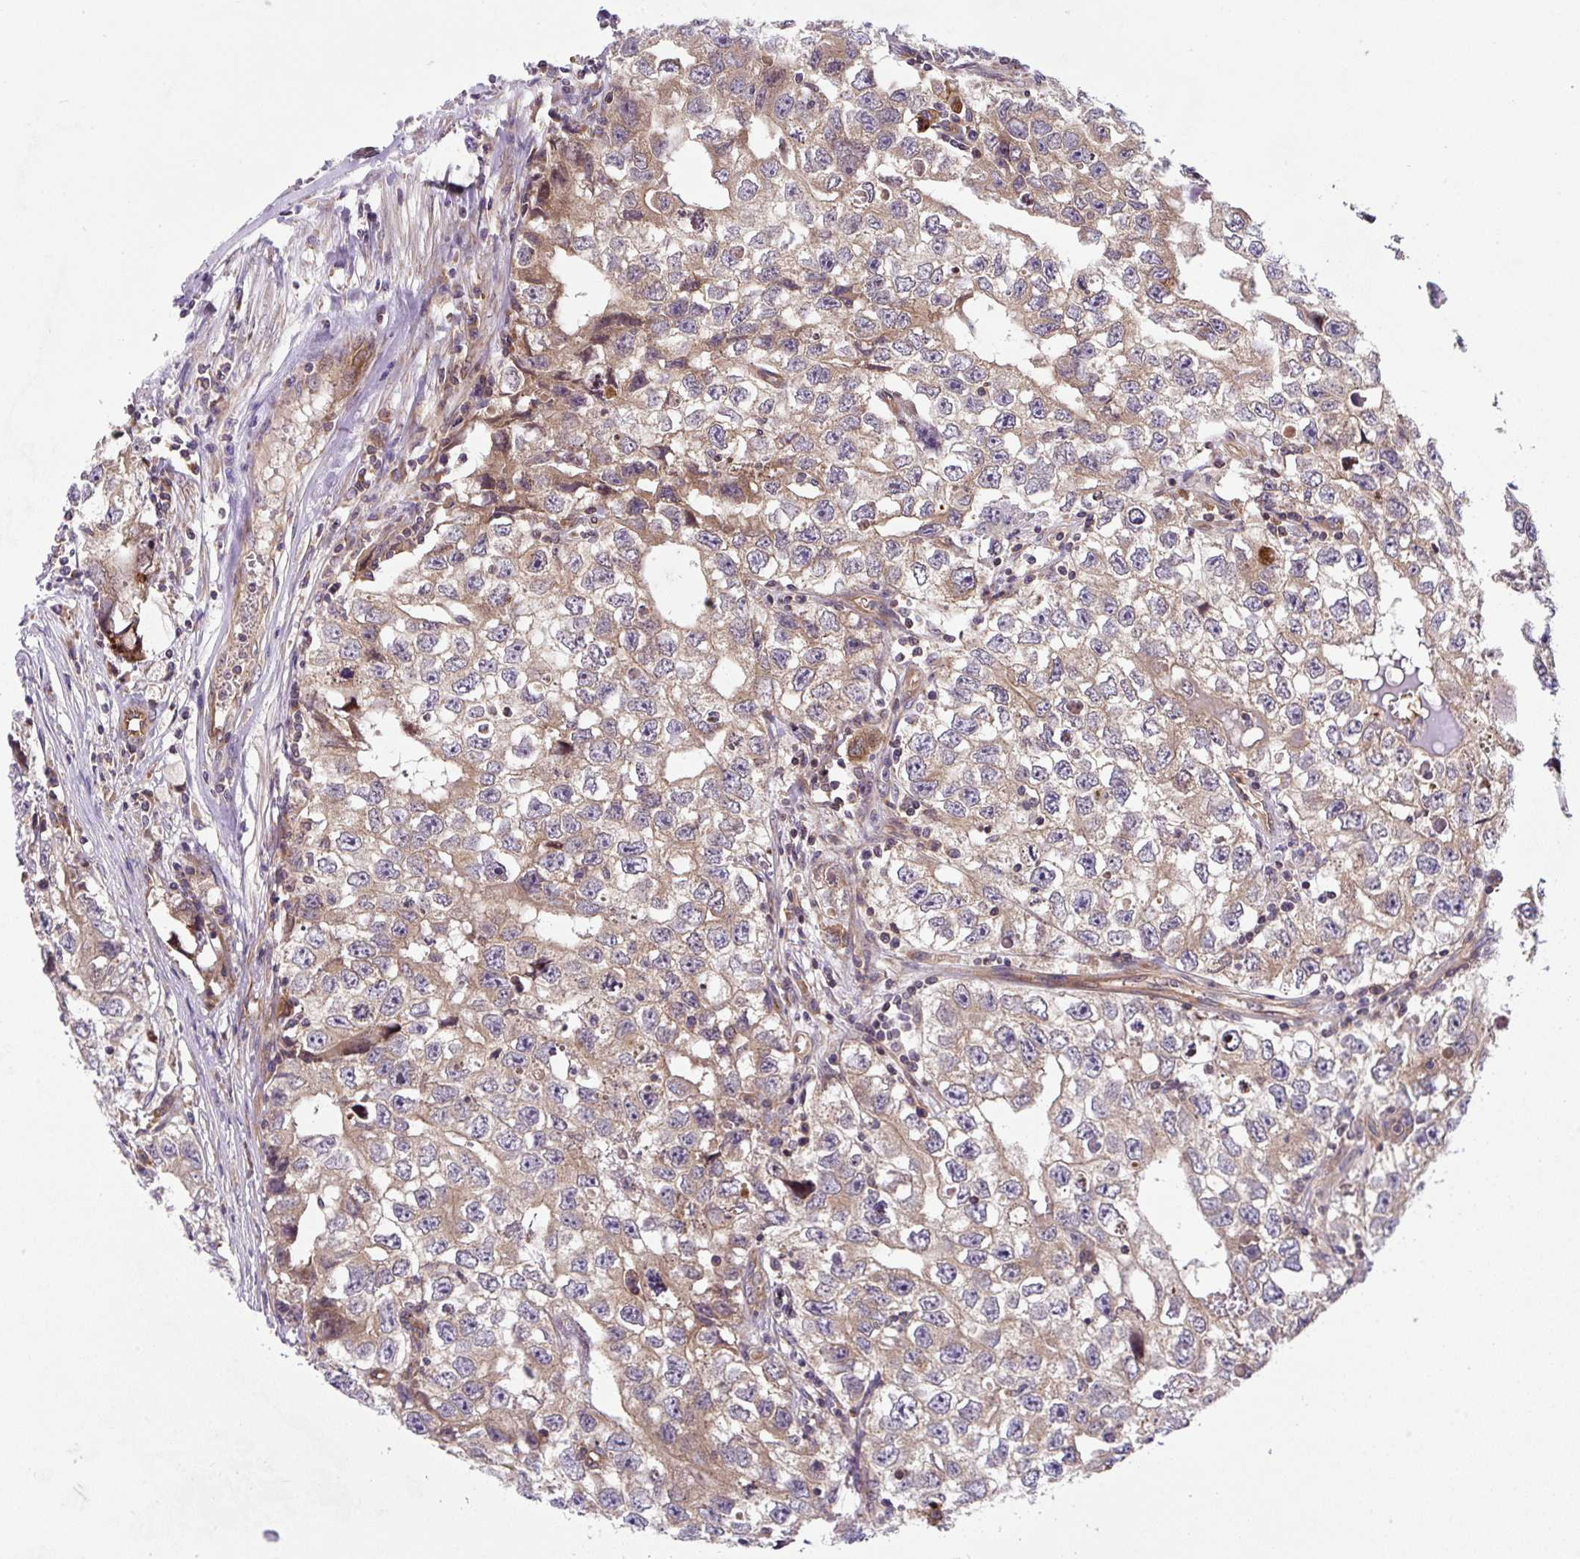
{"staining": {"intensity": "weak", "quantity": ">75%", "location": "cytoplasmic/membranous"}, "tissue": "testis cancer", "cell_type": "Tumor cells", "image_type": "cancer", "snomed": [{"axis": "morphology", "description": "Seminoma, NOS"}, {"axis": "morphology", "description": "Carcinoma, Embryonal, NOS"}, {"axis": "topography", "description": "Testis"}], "caption": "Testis embryonal carcinoma stained with a protein marker demonstrates weak staining in tumor cells.", "gene": "APOBEC3D", "patient": {"sex": "male", "age": 43}}